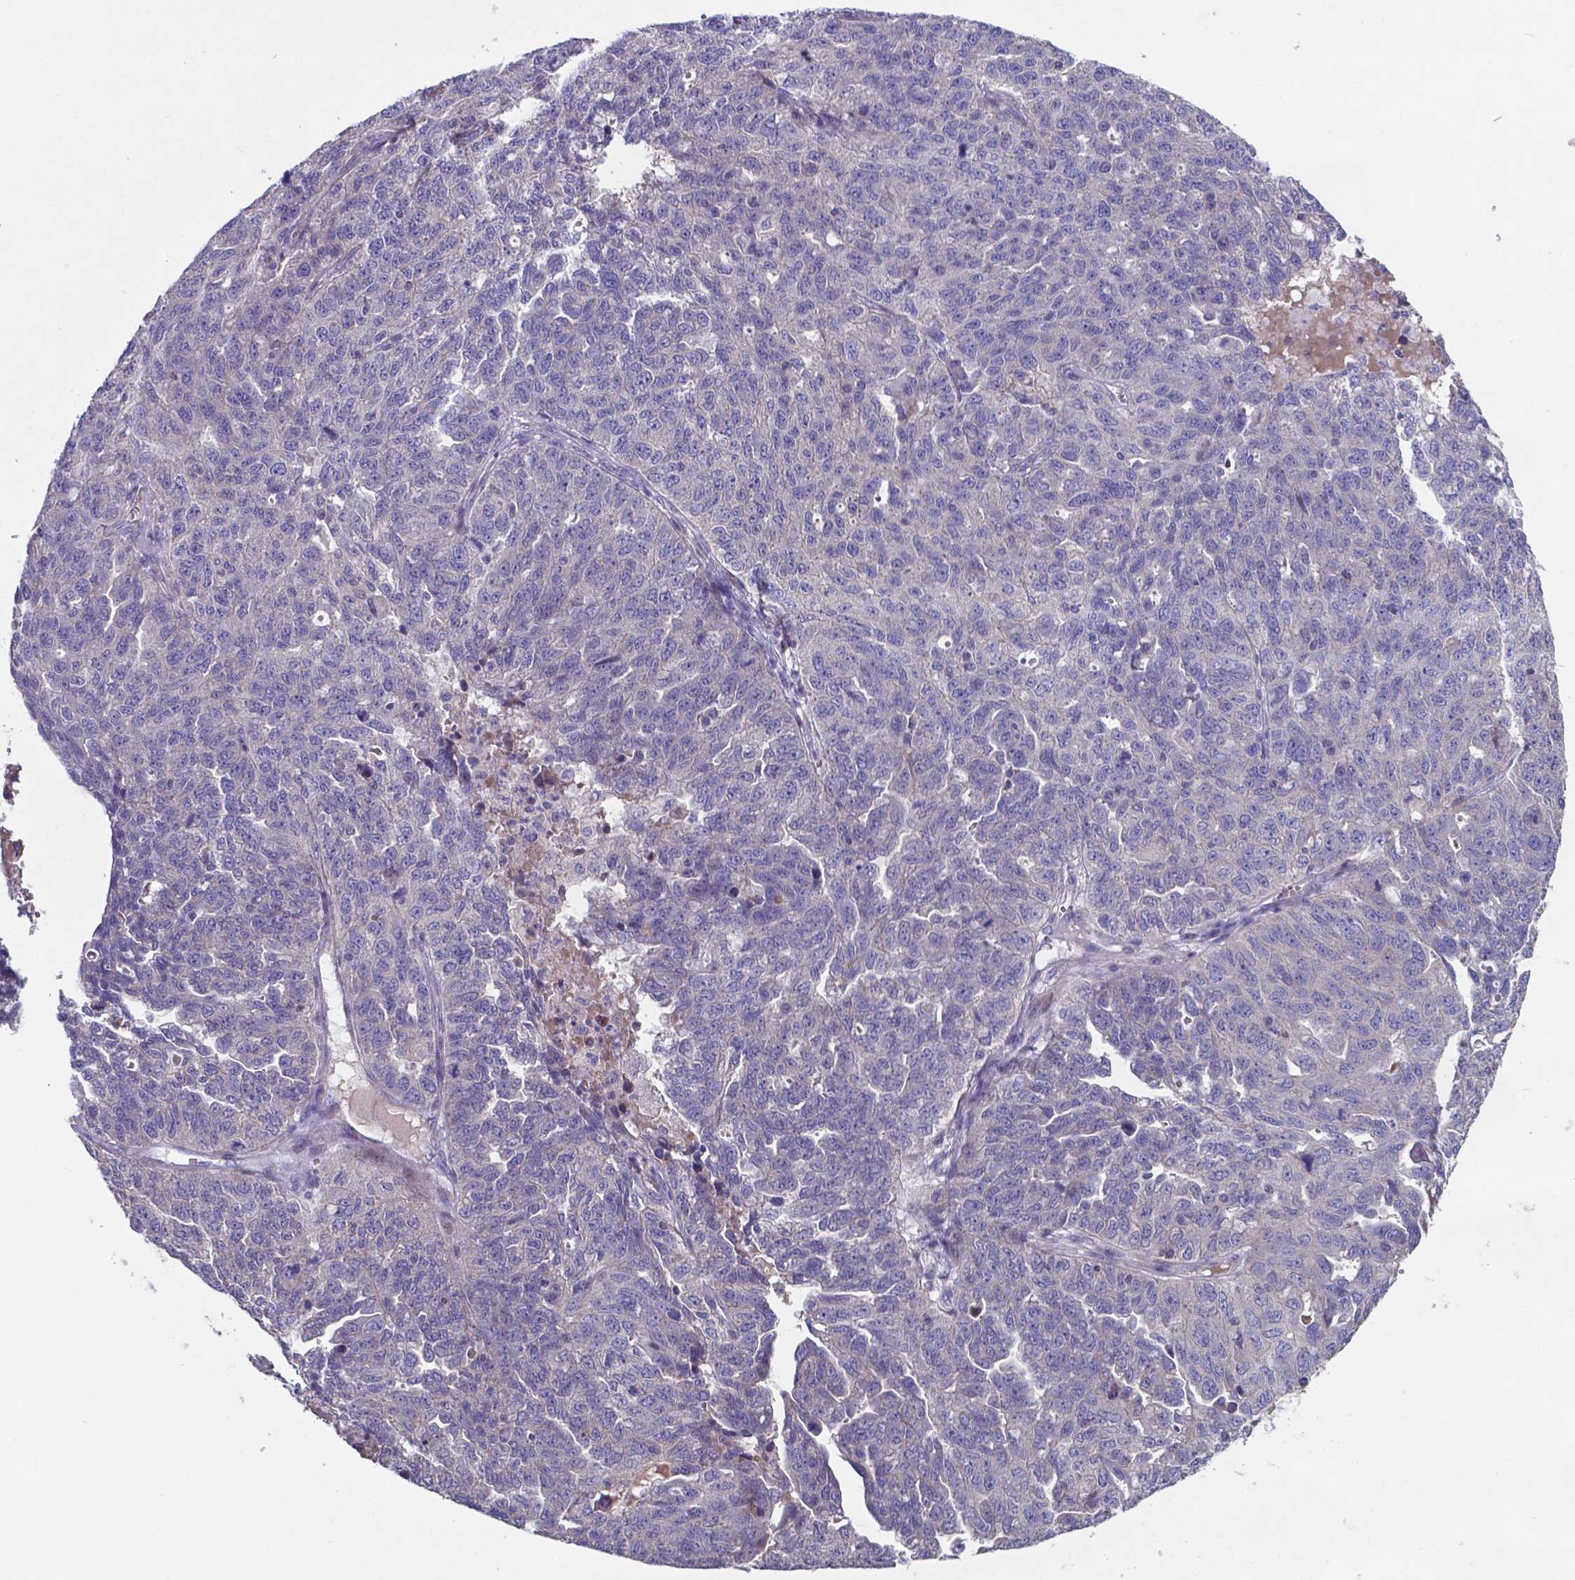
{"staining": {"intensity": "negative", "quantity": "none", "location": "none"}, "tissue": "ovarian cancer", "cell_type": "Tumor cells", "image_type": "cancer", "snomed": [{"axis": "morphology", "description": "Cystadenocarcinoma, serous, NOS"}, {"axis": "topography", "description": "Ovary"}], "caption": "Immunohistochemistry (IHC) image of ovarian cancer stained for a protein (brown), which demonstrates no expression in tumor cells.", "gene": "TYRO3", "patient": {"sex": "female", "age": 71}}